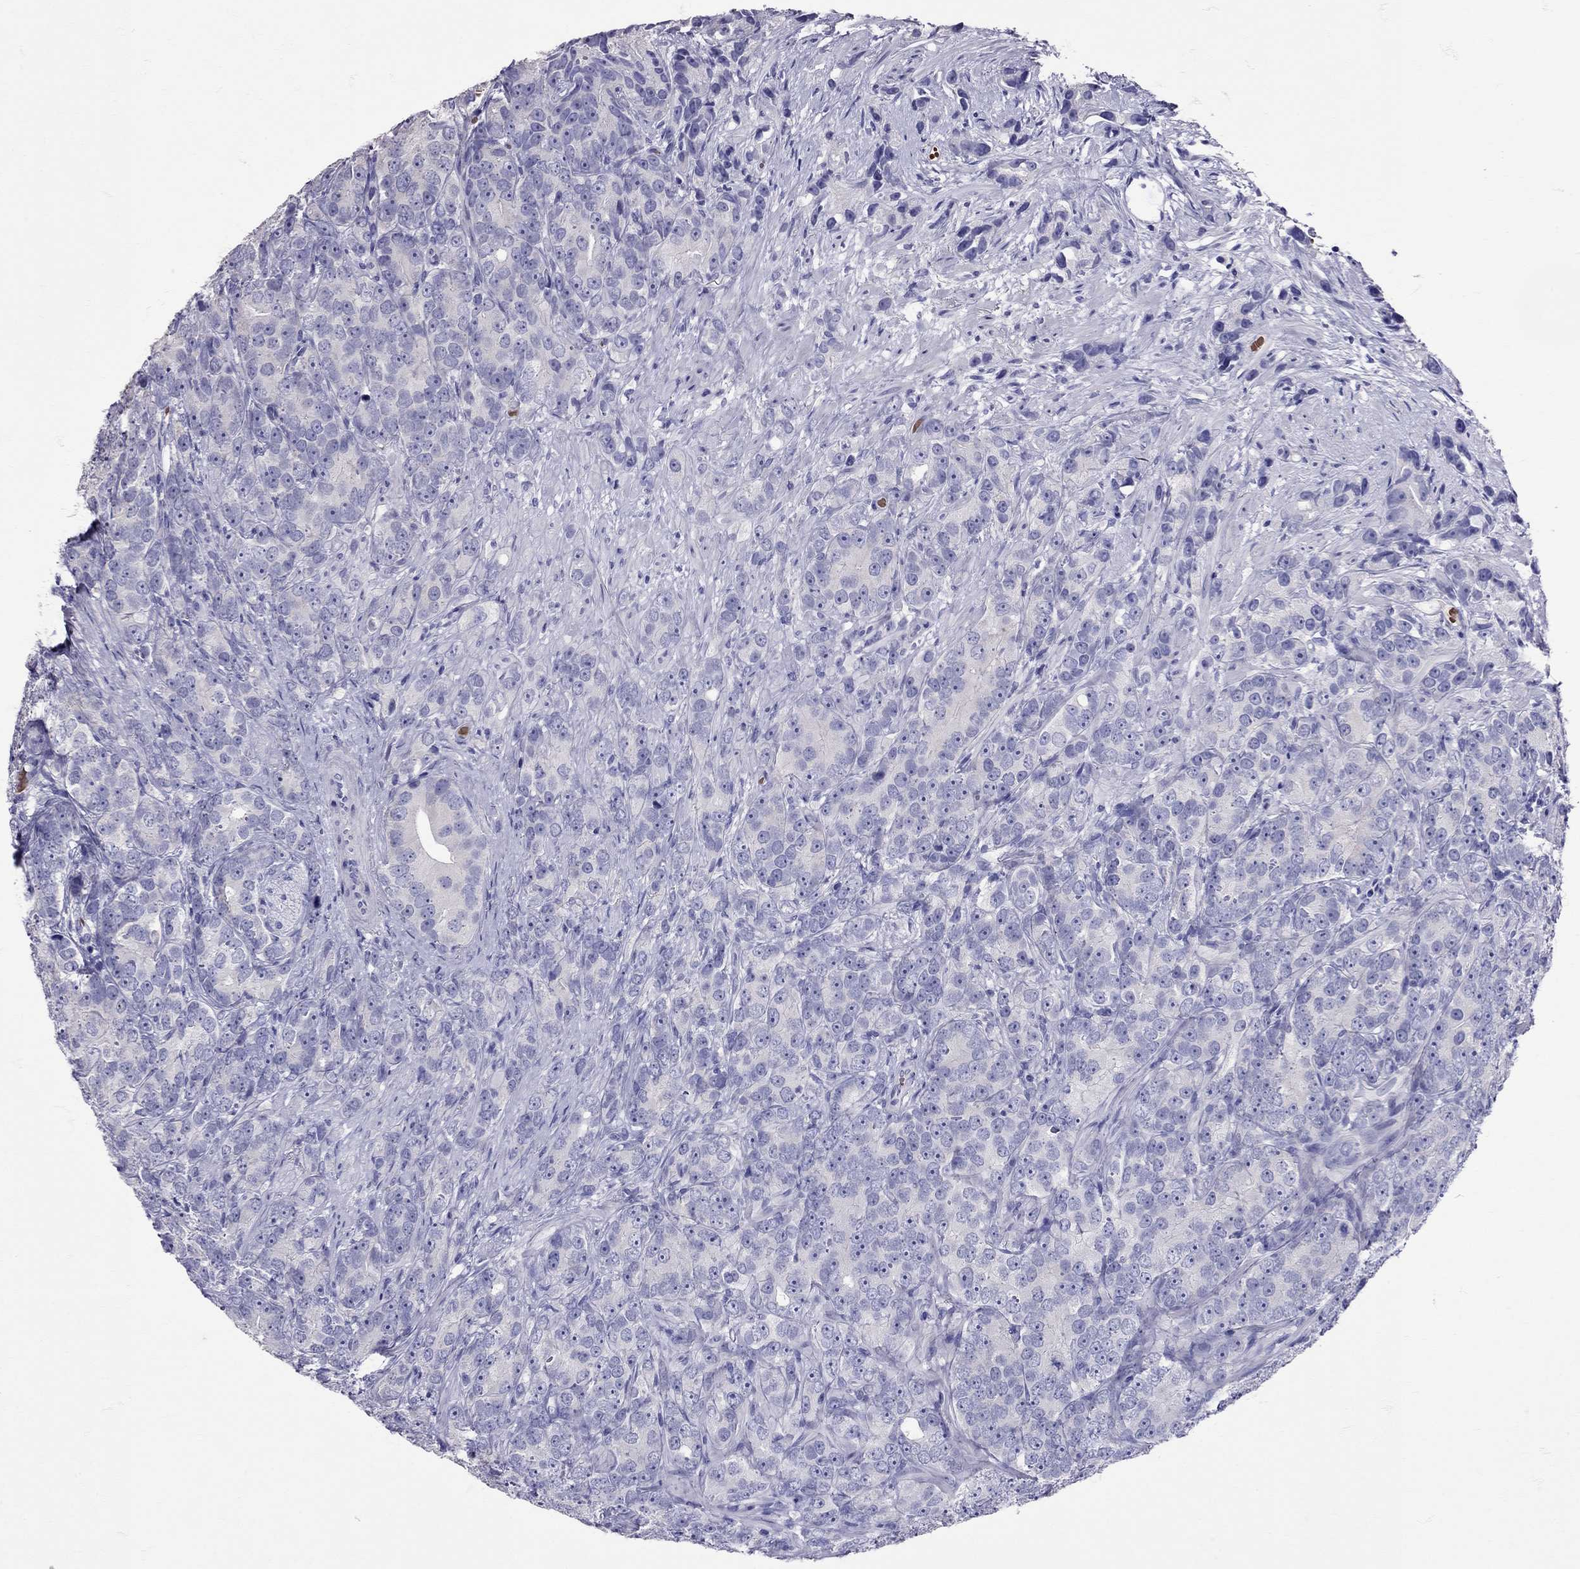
{"staining": {"intensity": "negative", "quantity": "none", "location": "none"}, "tissue": "prostate cancer", "cell_type": "Tumor cells", "image_type": "cancer", "snomed": [{"axis": "morphology", "description": "Adenocarcinoma, High grade"}, {"axis": "topography", "description": "Prostate"}], "caption": "Prostate cancer (high-grade adenocarcinoma) was stained to show a protein in brown. There is no significant staining in tumor cells.", "gene": "TBR1", "patient": {"sex": "male", "age": 90}}